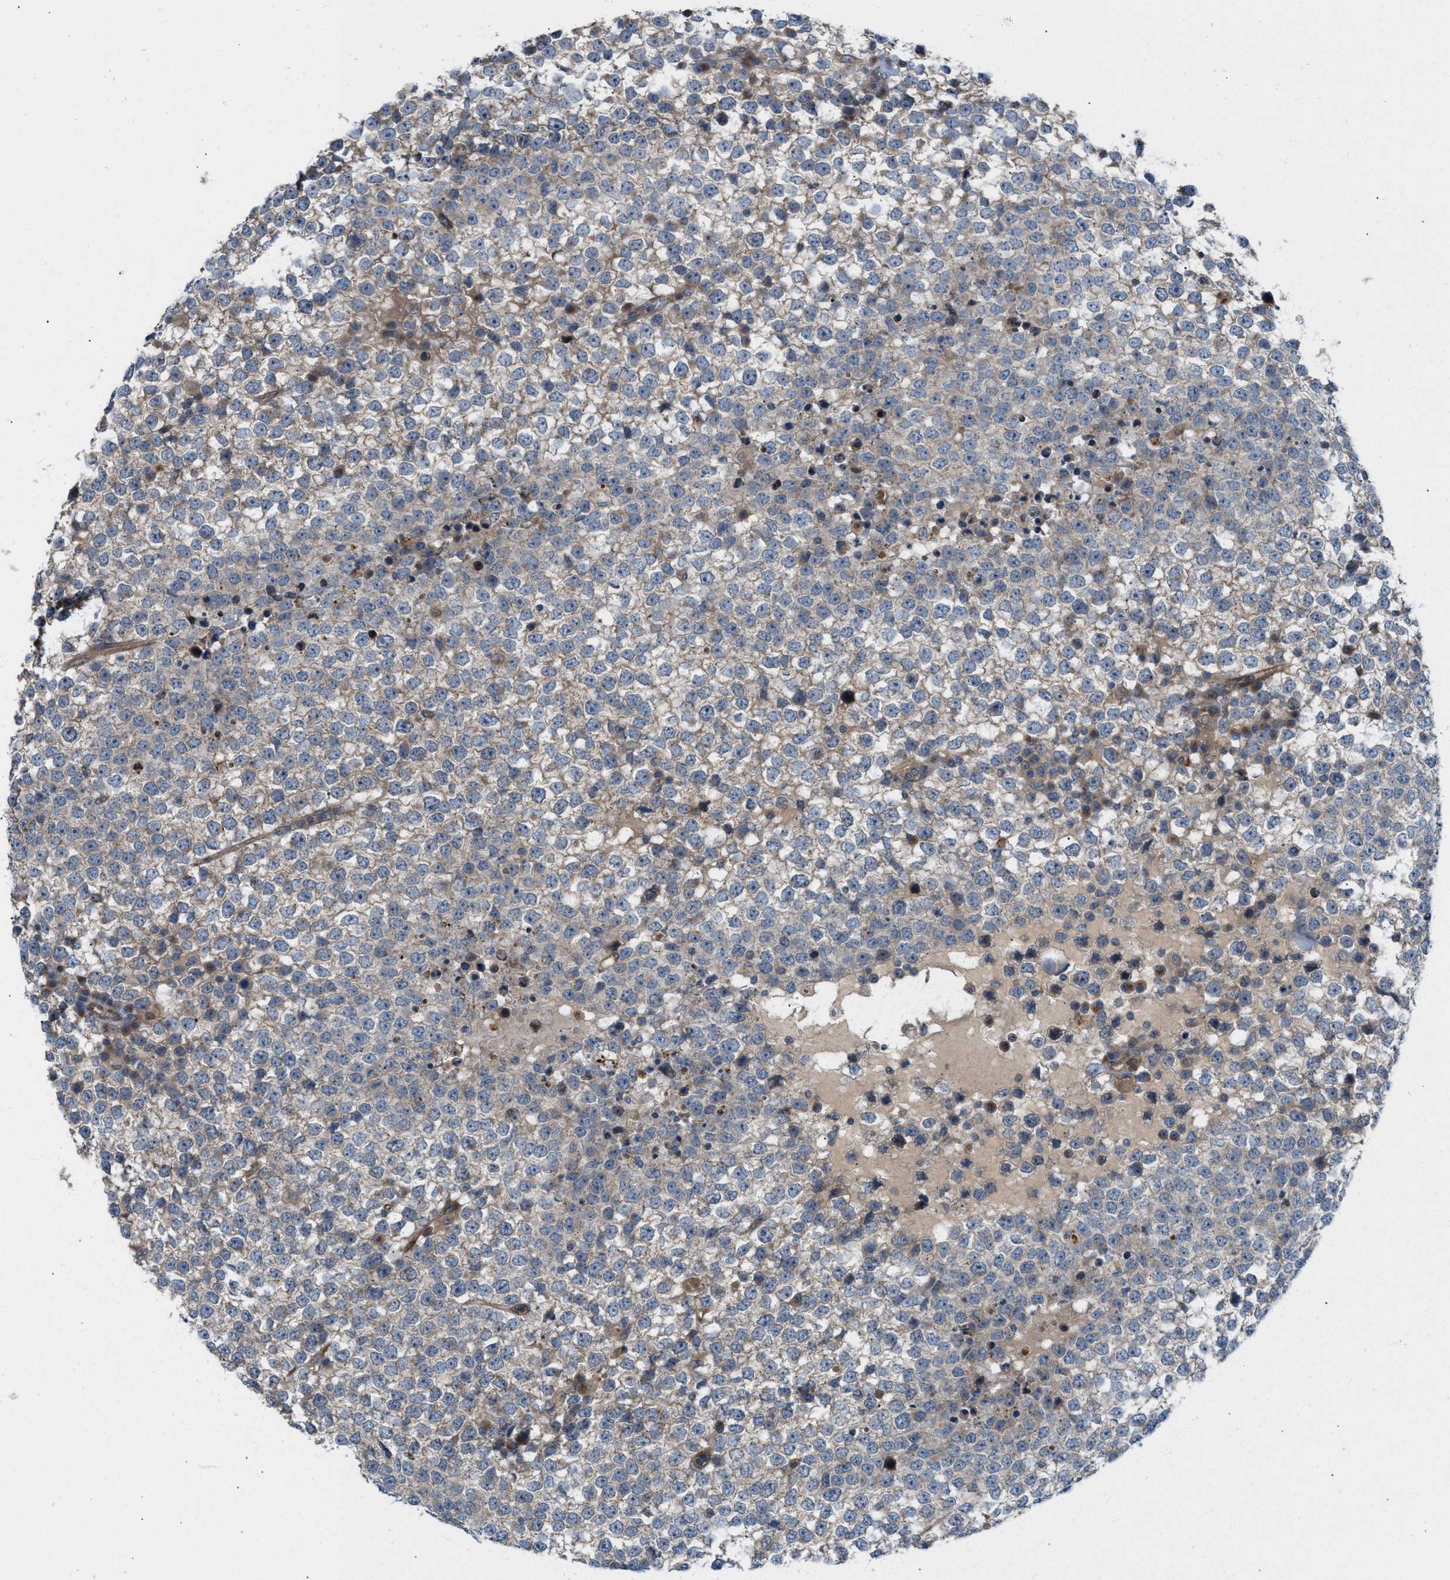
{"staining": {"intensity": "weak", "quantity": "25%-75%", "location": "cytoplasmic/membranous"}, "tissue": "testis cancer", "cell_type": "Tumor cells", "image_type": "cancer", "snomed": [{"axis": "morphology", "description": "Seminoma, NOS"}, {"axis": "topography", "description": "Testis"}], "caption": "Immunohistochemical staining of testis cancer (seminoma) demonstrates low levels of weak cytoplasmic/membranous protein expression in approximately 25%-75% of tumor cells.", "gene": "CYB5D1", "patient": {"sex": "male", "age": 65}}